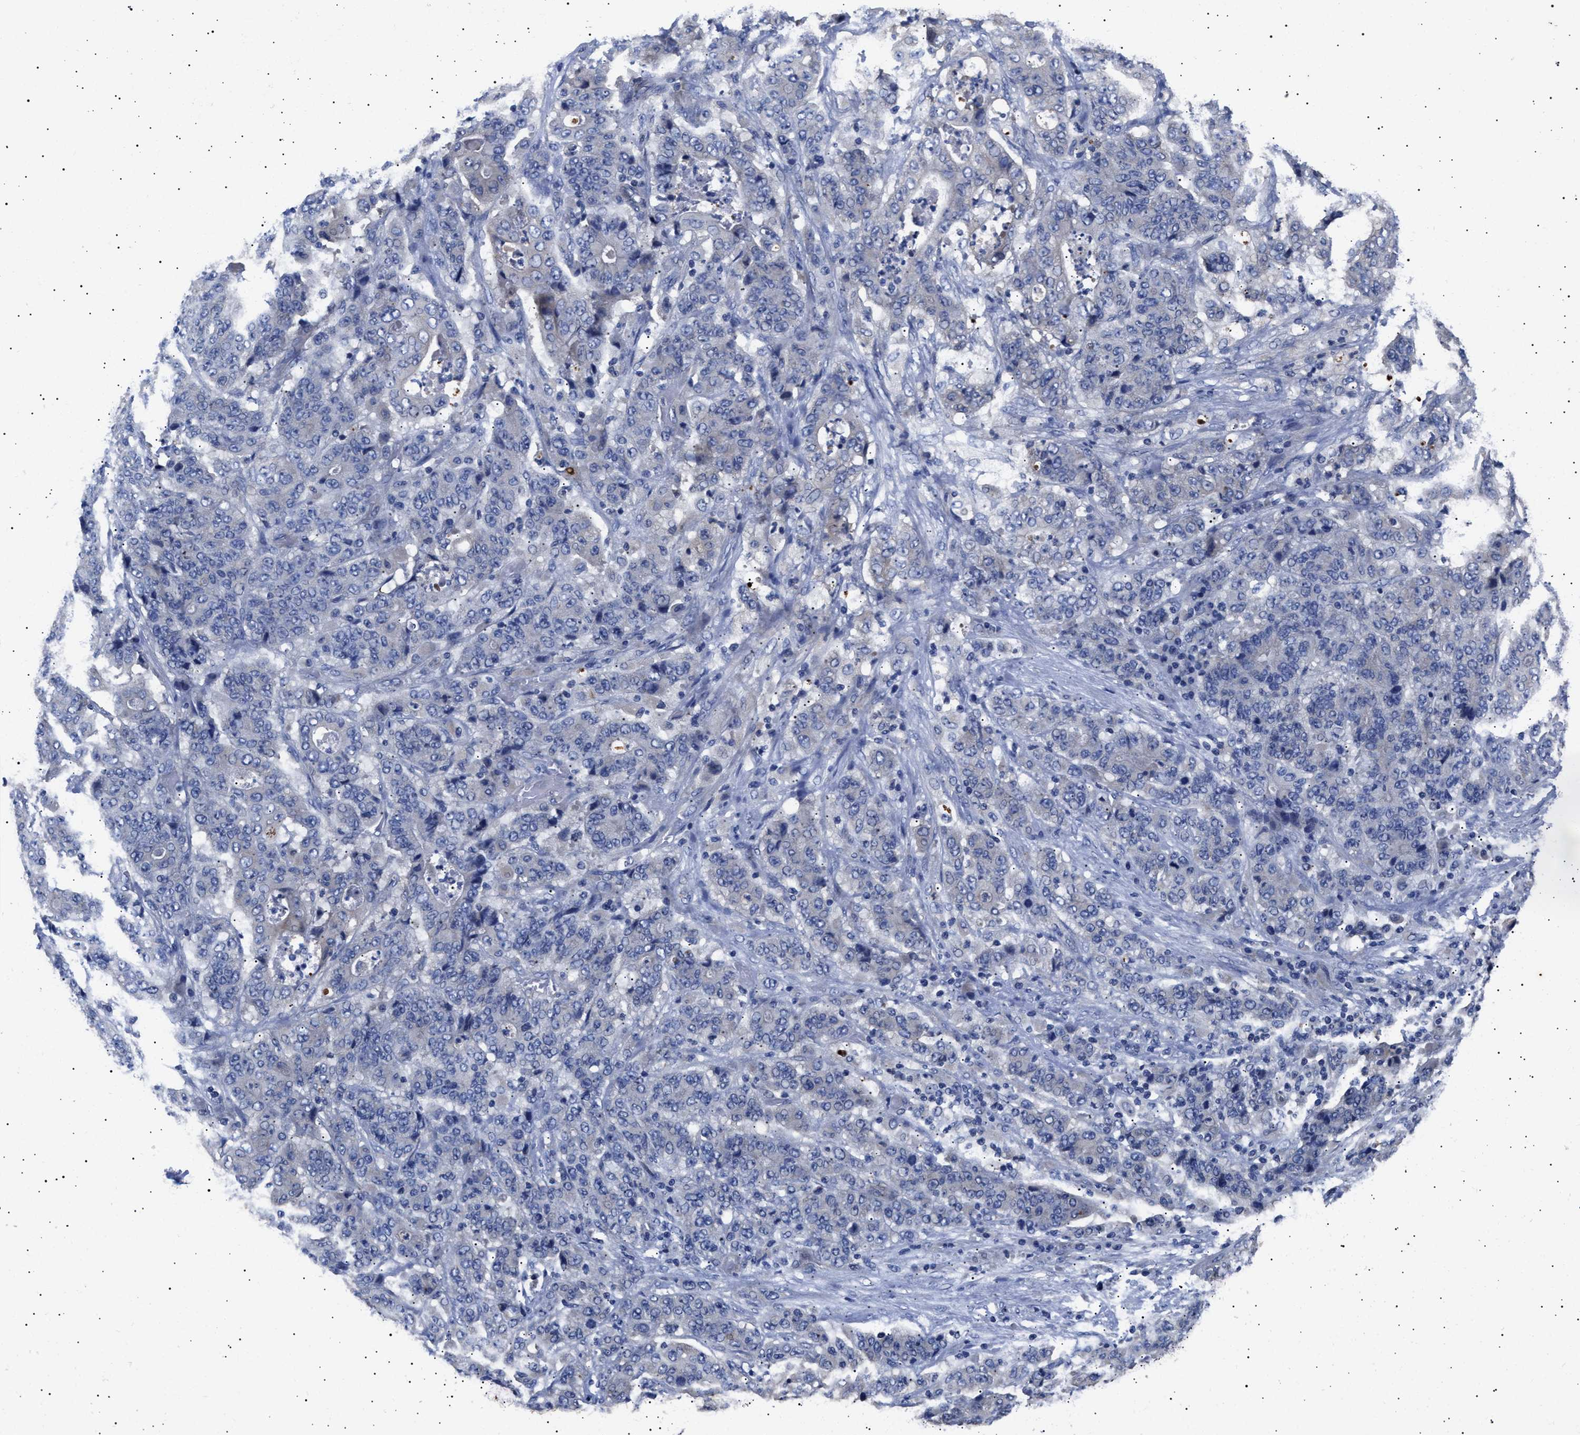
{"staining": {"intensity": "negative", "quantity": "none", "location": "none"}, "tissue": "stomach cancer", "cell_type": "Tumor cells", "image_type": "cancer", "snomed": [{"axis": "morphology", "description": "Adenocarcinoma, NOS"}, {"axis": "topography", "description": "Stomach"}], "caption": "A photomicrograph of human stomach cancer is negative for staining in tumor cells. (DAB (3,3'-diaminobenzidine) immunohistochemistry visualized using brightfield microscopy, high magnification).", "gene": "HEMGN", "patient": {"sex": "female", "age": 73}}